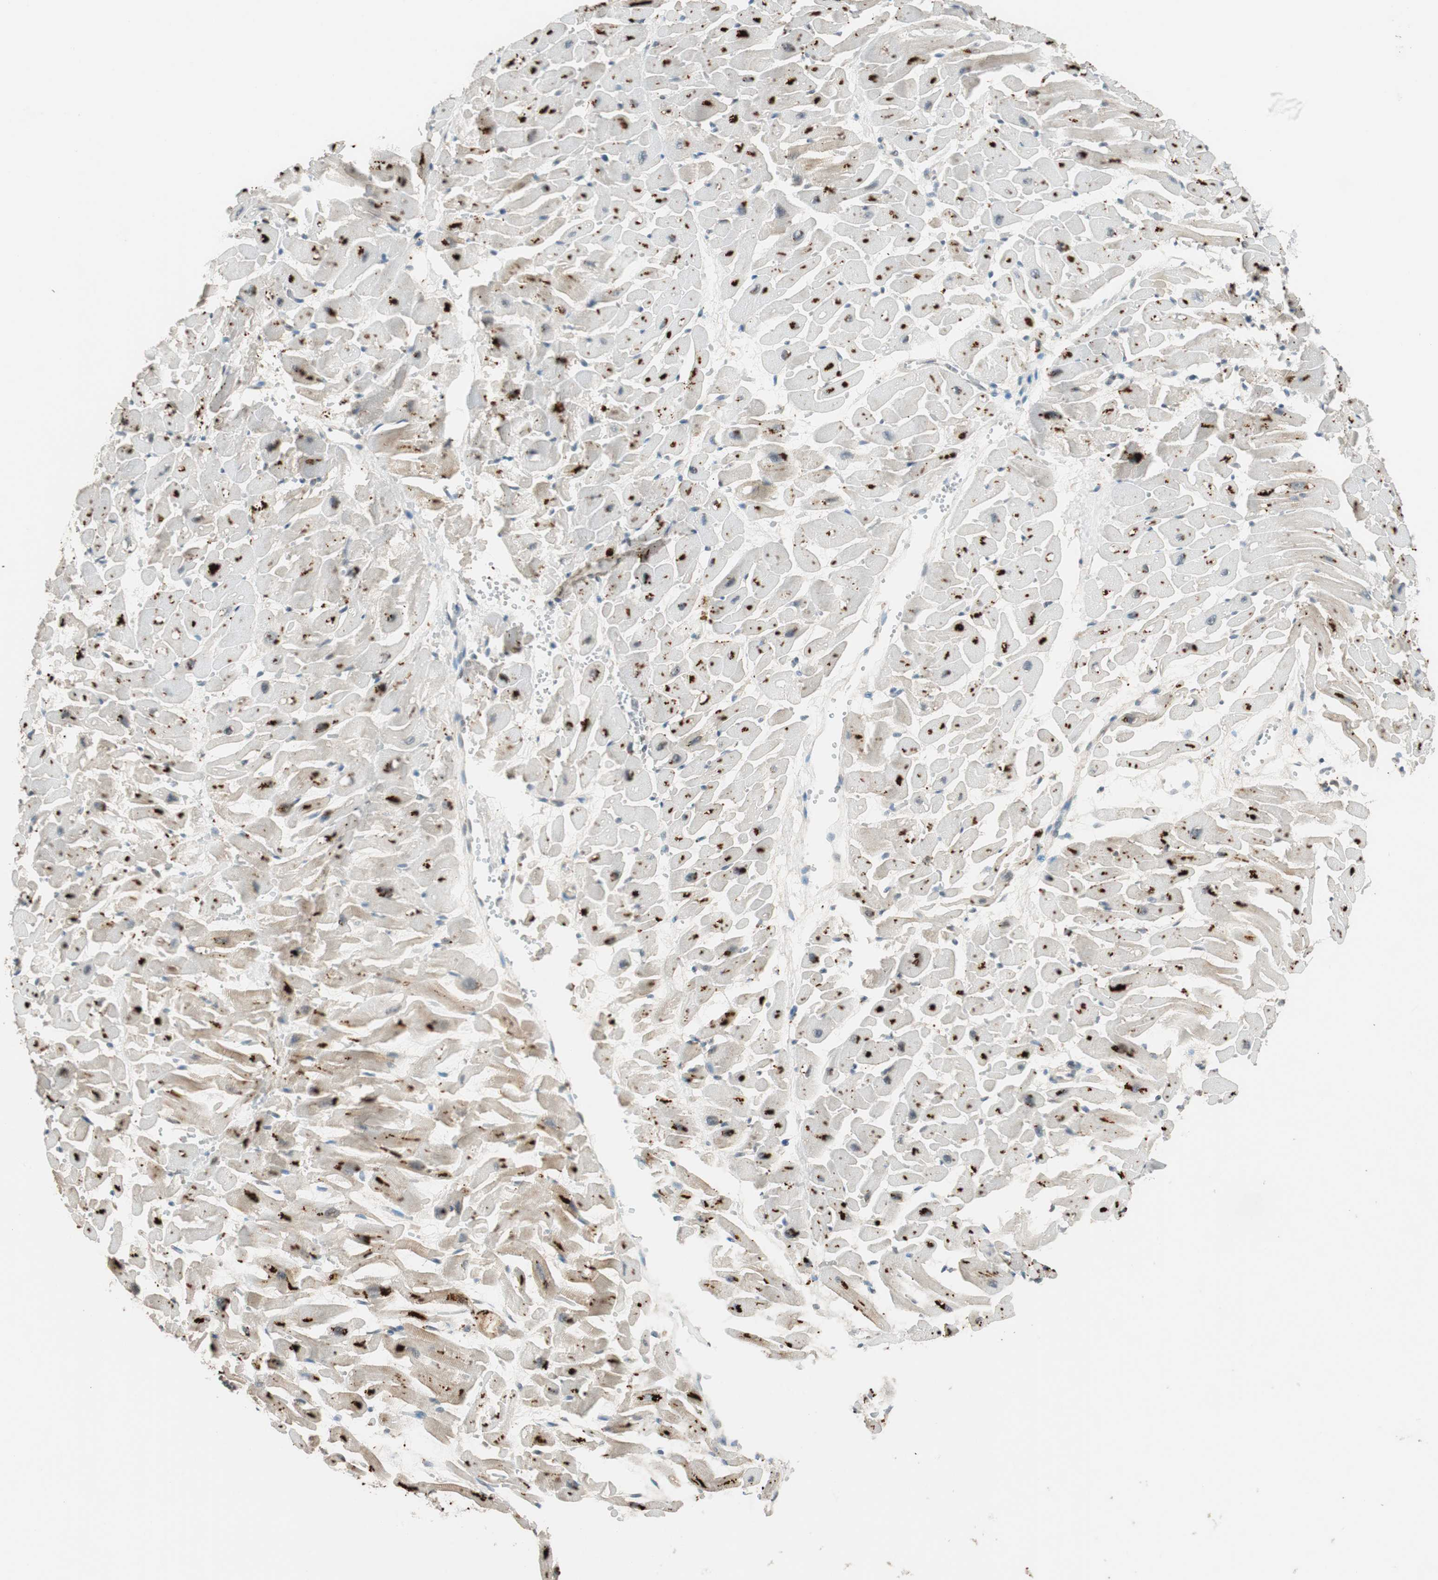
{"staining": {"intensity": "weak", "quantity": "<25%", "location": "cytoplasmic/membranous"}, "tissue": "heart muscle", "cell_type": "Cardiomyocytes", "image_type": "normal", "snomed": [{"axis": "morphology", "description": "Normal tissue, NOS"}, {"axis": "topography", "description": "Heart"}], "caption": "IHC photomicrograph of benign heart muscle: human heart muscle stained with DAB (3,3'-diaminobenzidine) exhibits no significant protein expression in cardiomyocytes. (Brightfield microscopy of DAB immunohistochemistry at high magnification).", "gene": "GLB1", "patient": {"sex": "female", "age": 19}}